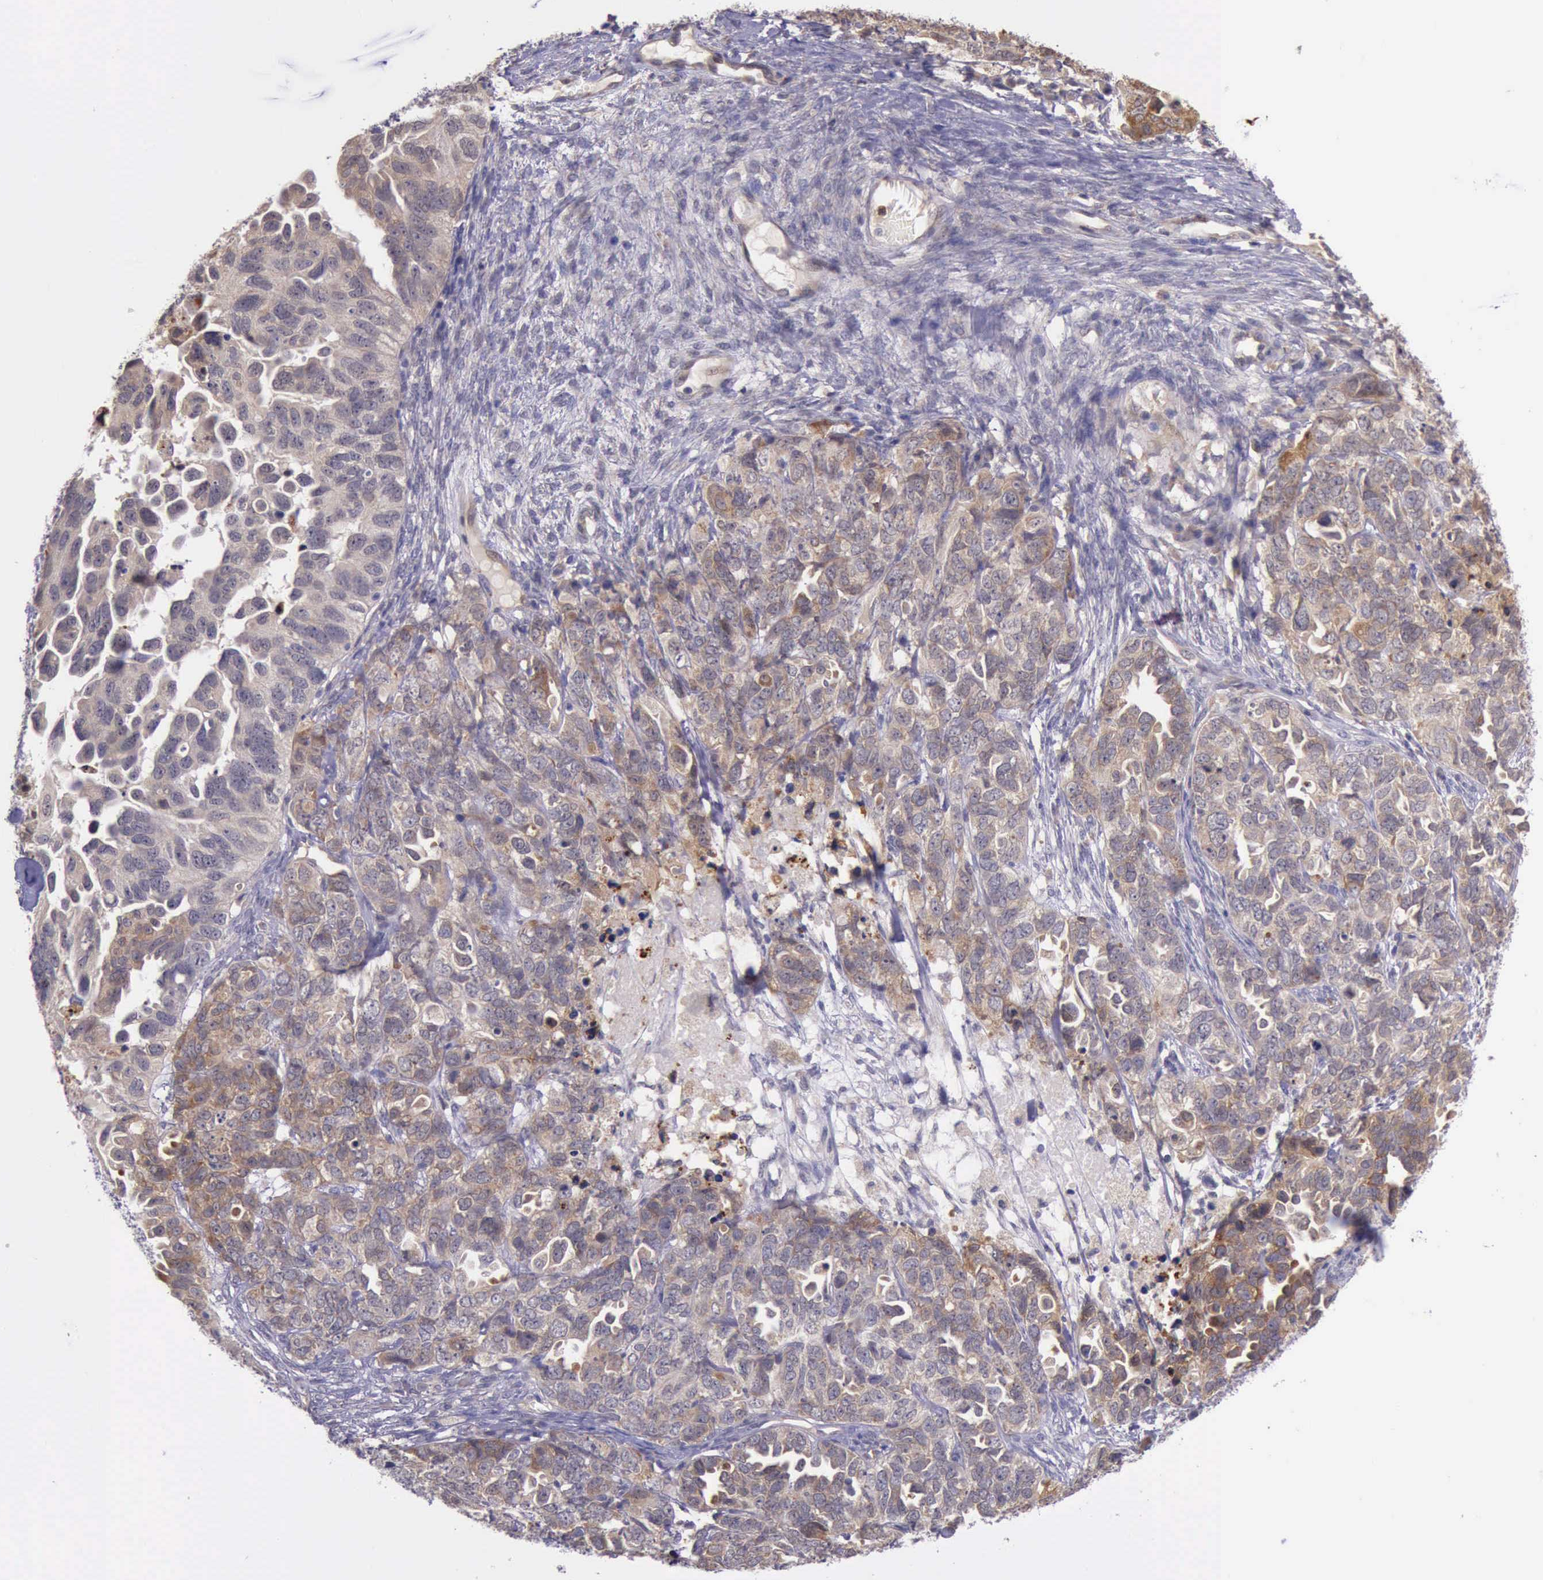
{"staining": {"intensity": "moderate", "quantity": ">75%", "location": "cytoplasmic/membranous"}, "tissue": "ovarian cancer", "cell_type": "Tumor cells", "image_type": "cancer", "snomed": [{"axis": "morphology", "description": "Cystadenocarcinoma, serous, NOS"}, {"axis": "topography", "description": "Ovary"}], "caption": "Human ovarian cancer stained with a protein marker shows moderate staining in tumor cells.", "gene": "PLEK2", "patient": {"sex": "female", "age": 82}}